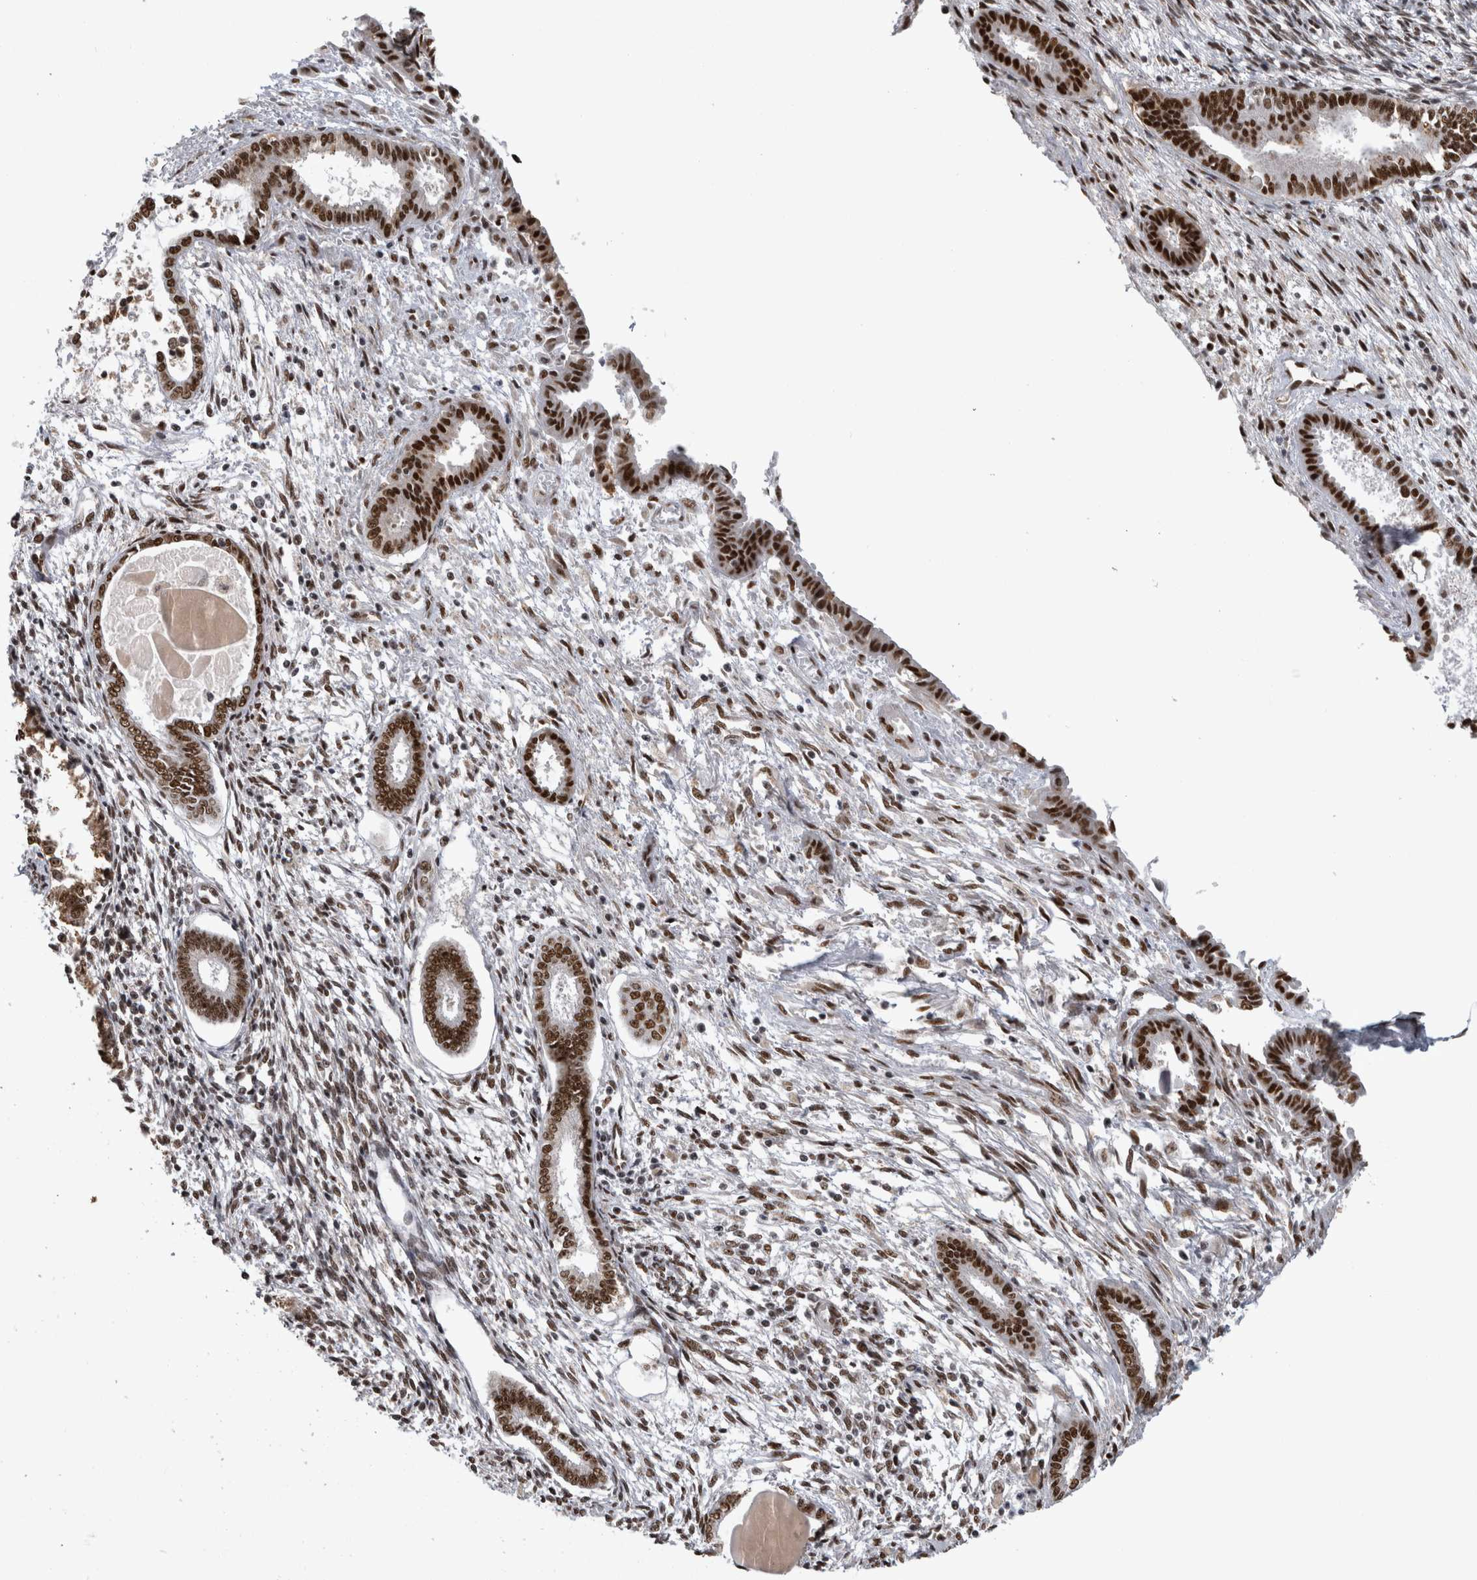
{"staining": {"intensity": "moderate", "quantity": "25%-75%", "location": "nuclear"}, "tissue": "endometrium", "cell_type": "Cells in endometrial stroma", "image_type": "normal", "snomed": [{"axis": "morphology", "description": "Normal tissue, NOS"}, {"axis": "topography", "description": "Endometrium"}], "caption": "Protein staining of benign endometrium displays moderate nuclear staining in approximately 25%-75% of cells in endometrial stroma.", "gene": "ZSCAN2", "patient": {"sex": "female", "age": 56}}